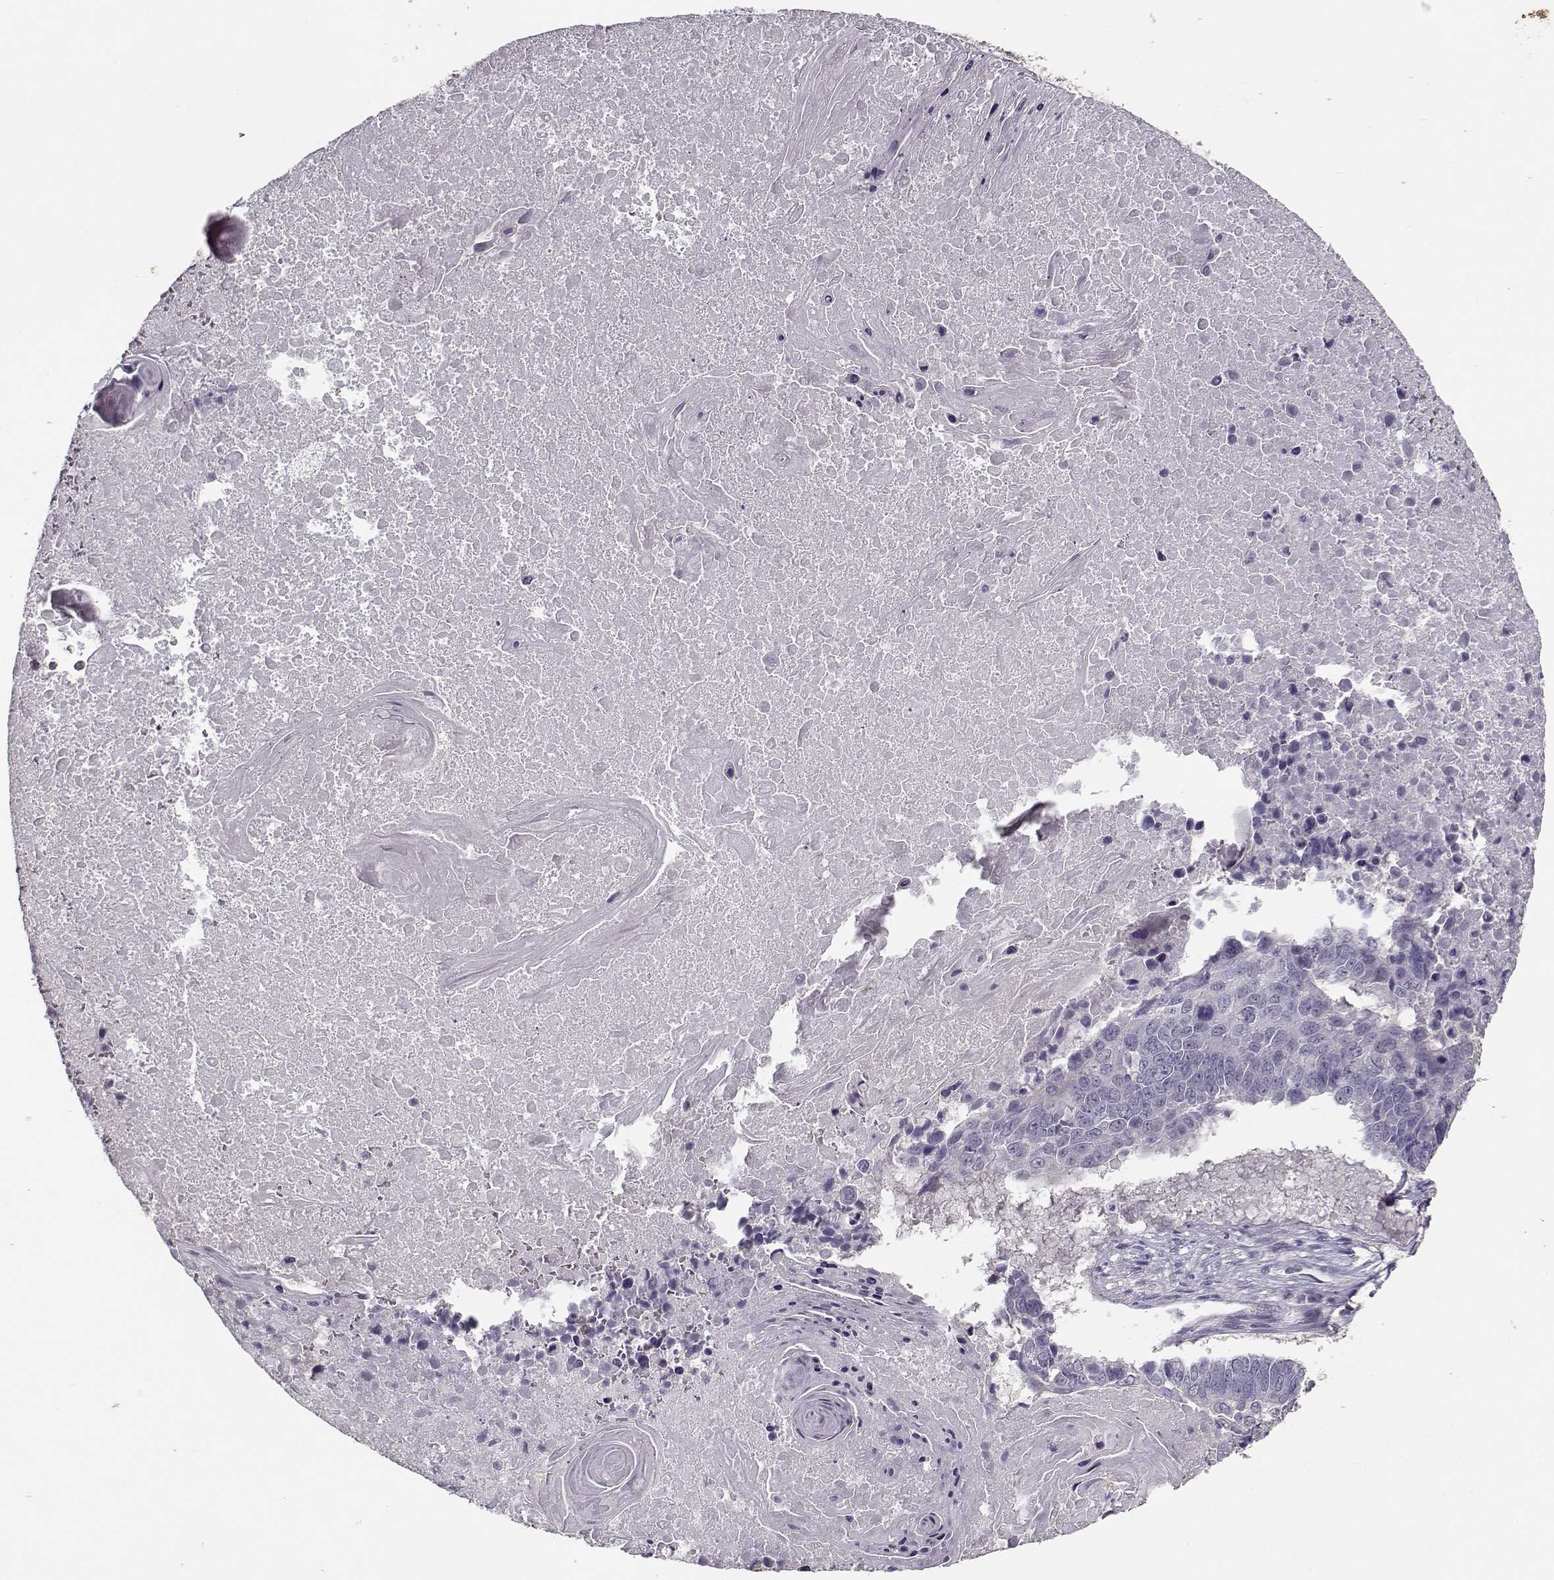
{"staining": {"intensity": "negative", "quantity": "none", "location": "none"}, "tissue": "lung cancer", "cell_type": "Tumor cells", "image_type": "cancer", "snomed": [{"axis": "morphology", "description": "Squamous cell carcinoma, NOS"}, {"axis": "topography", "description": "Lung"}], "caption": "Lung cancer (squamous cell carcinoma) stained for a protein using immunohistochemistry displays no staining tumor cells.", "gene": "UROC1", "patient": {"sex": "male", "age": 73}}